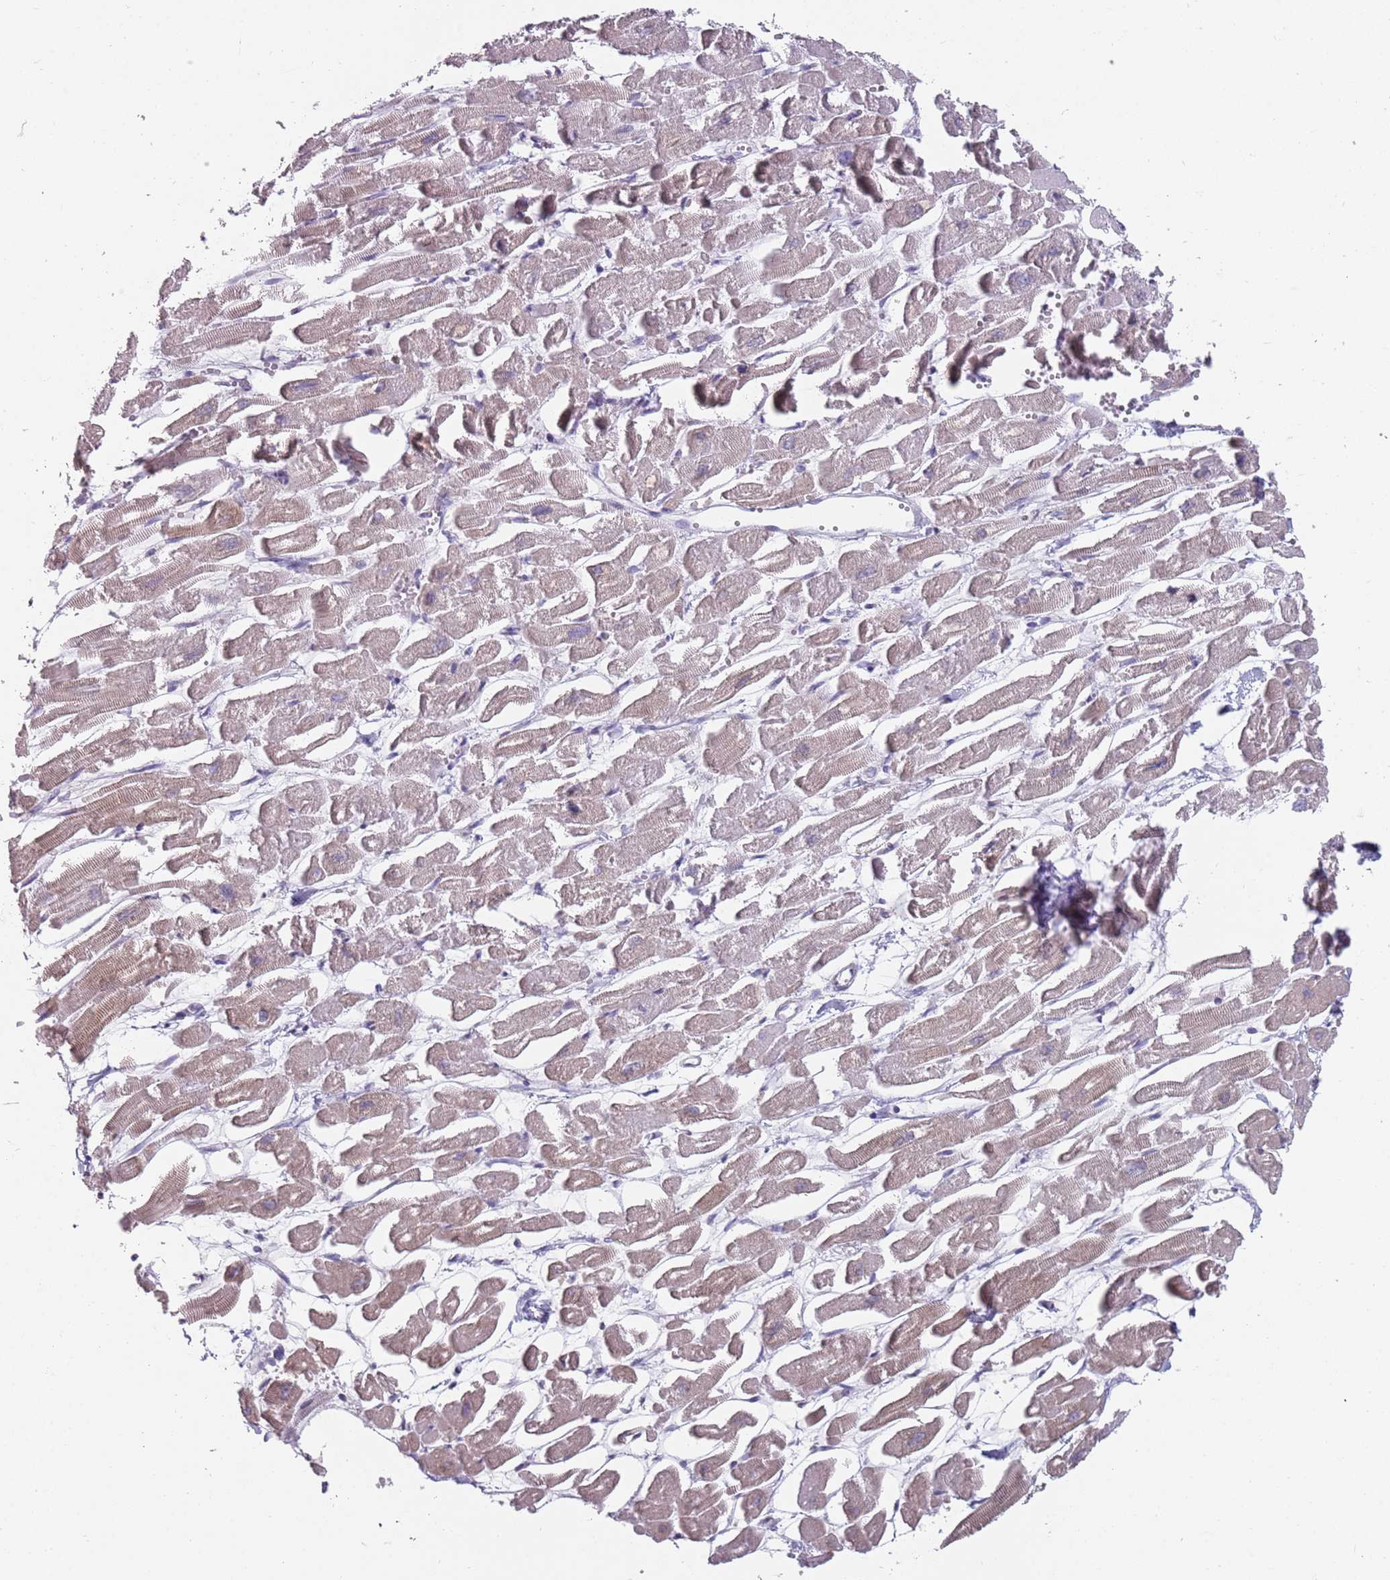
{"staining": {"intensity": "moderate", "quantity": "25%-75%", "location": "cytoplasmic/membranous"}, "tissue": "heart muscle", "cell_type": "Cardiomyocytes", "image_type": "normal", "snomed": [{"axis": "morphology", "description": "Normal tissue, NOS"}, {"axis": "topography", "description": "Heart"}], "caption": "Benign heart muscle displays moderate cytoplasmic/membranous expression in about 25%-75% of cardiomyocytes, visualized by immunohistochemistry.", "gene": "DDX4", "patient": {"sex": "male", "age": 54}}